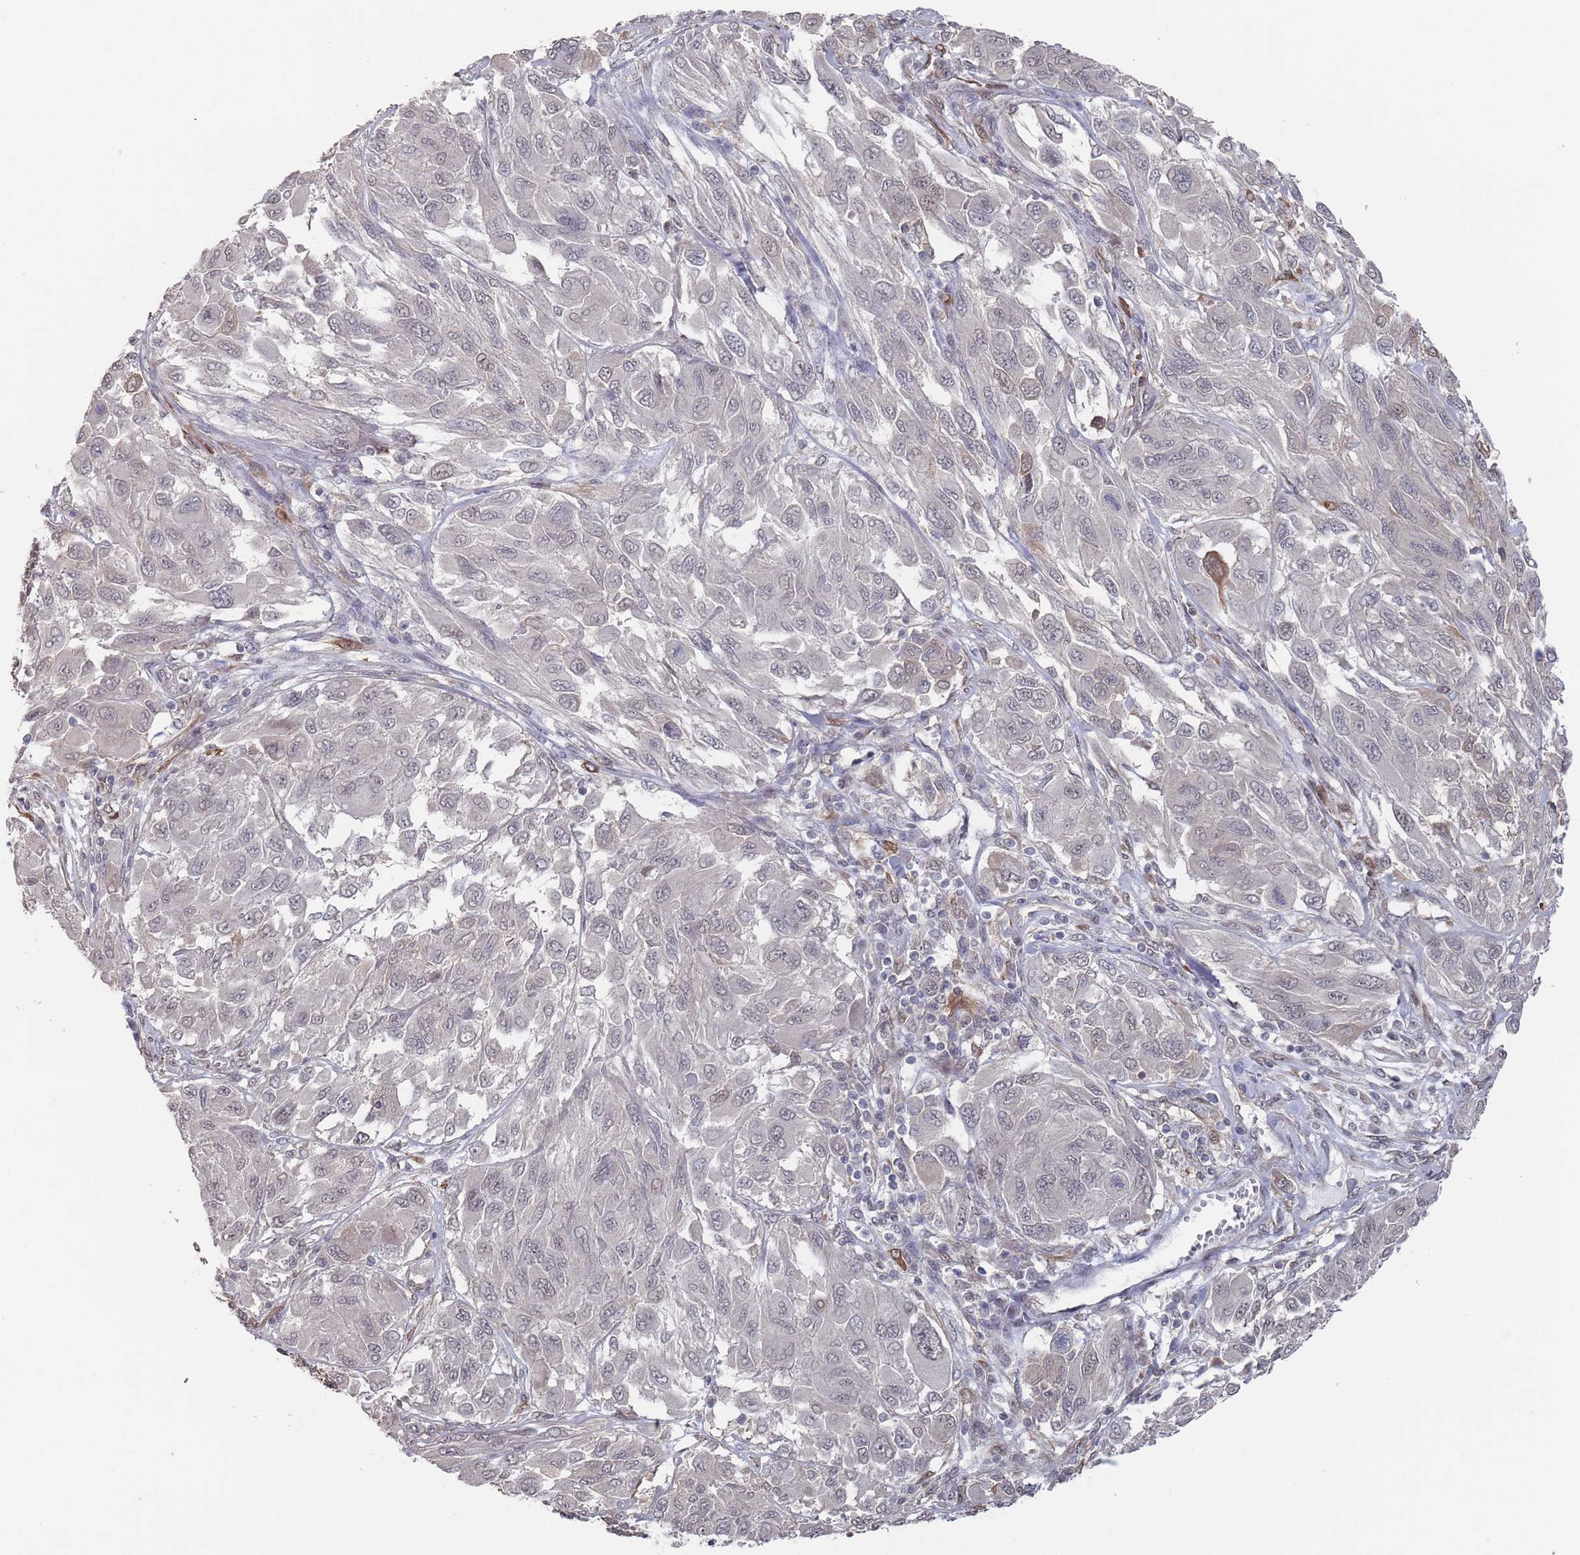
{"staining": {"intensity": "weak", "quantity": "<25%", "location": "nuclear"}, "tissue": "melanoma", "cell_type": "Tumor cells", "image_type": "cancer", "snomed": [{"axis": "morphology", "description": "Malignant melanoma, NOS"}, {"axis": "topography", "description": "Skin"}], "caption": "The histopathology image displays no staining of tumor cells in malignant melanoma.", "gene": "DGKD", "patient": {"sex": "female", "age": 91}}